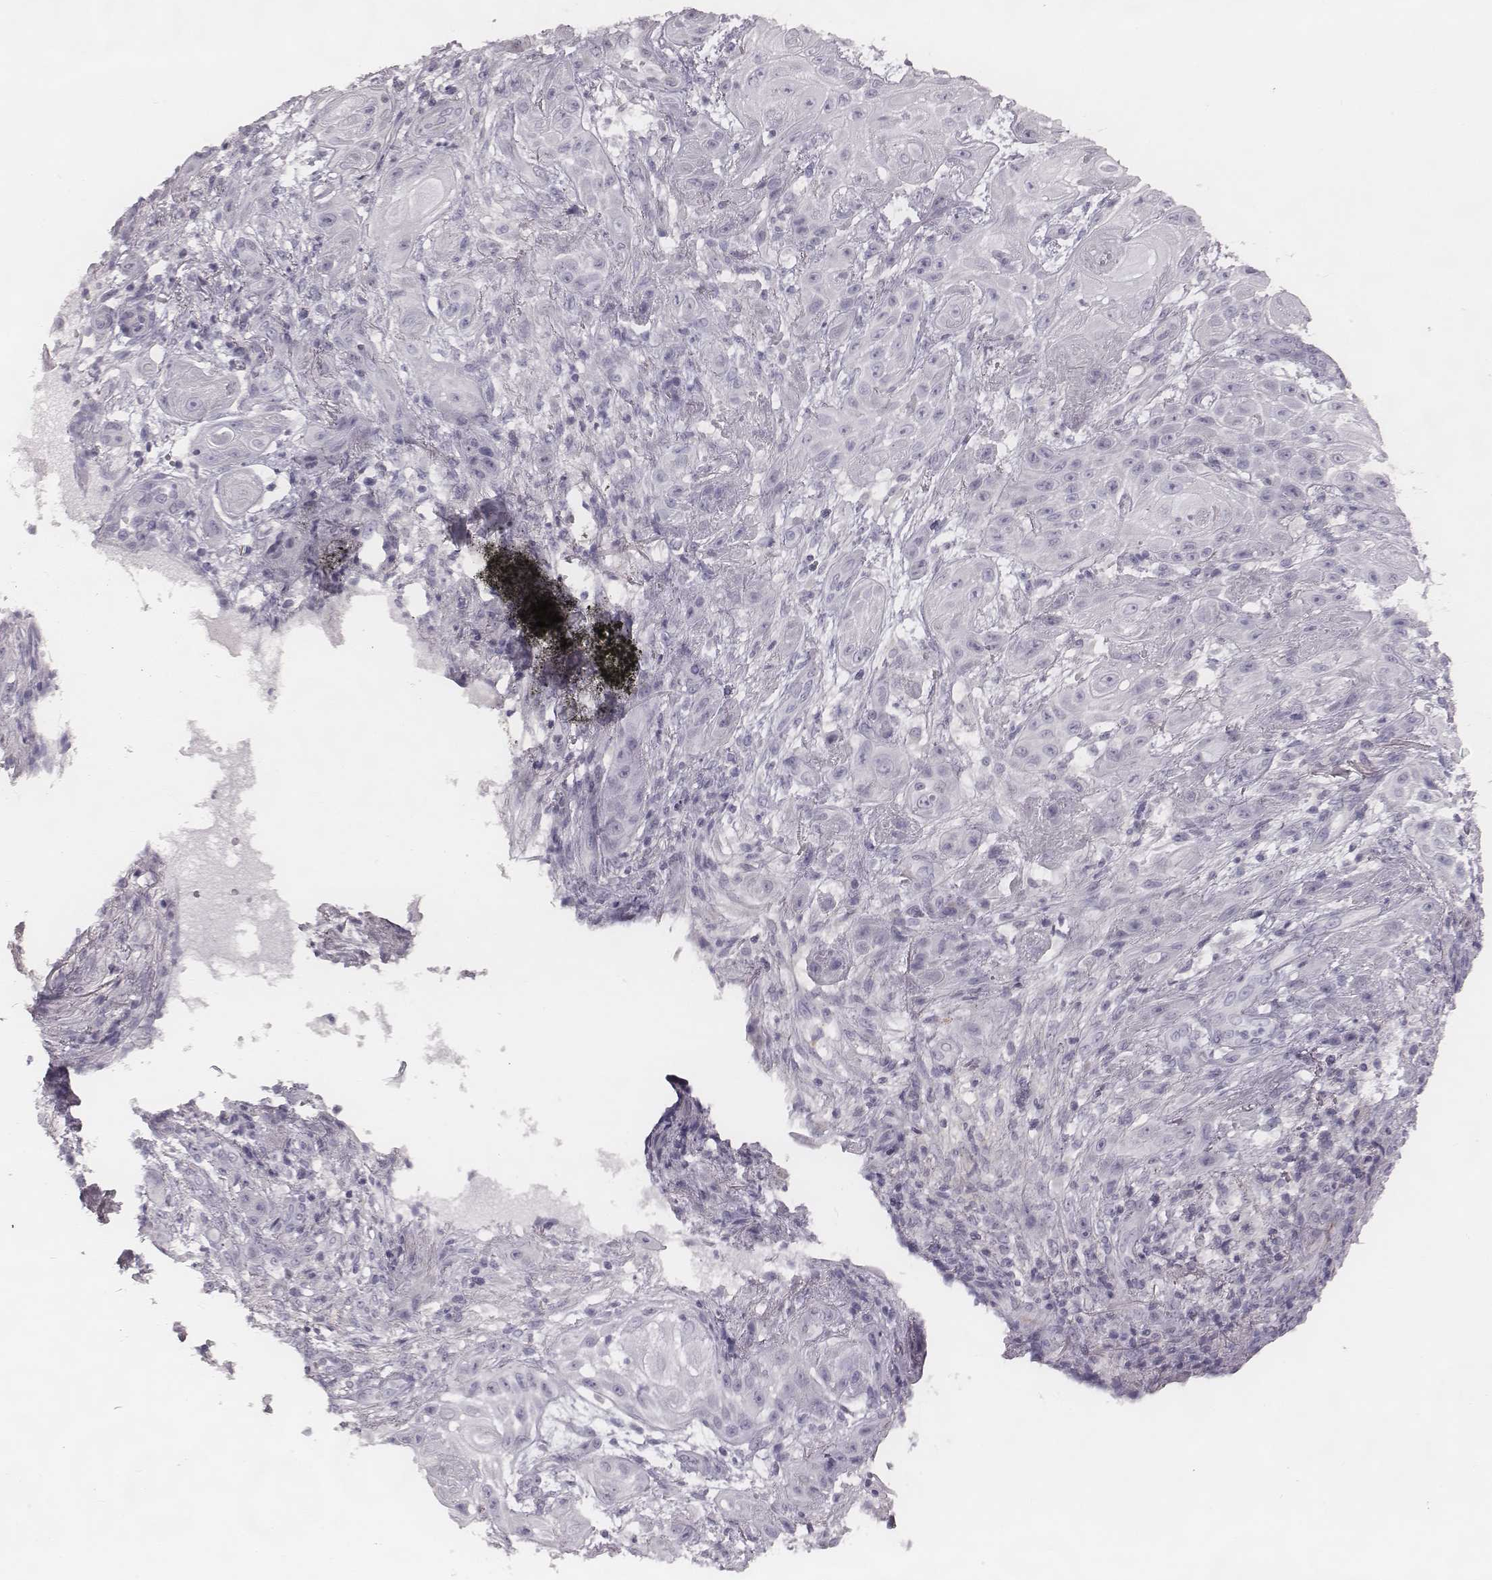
{"staining": {"intensity": "negative", "quantity": "none", "location": "none"}, "tissue": "skin cancer", "cell_type": "Tumor cells", "image_type": "cancer", "snomed": [{"axis": "morphology", "description": "Squamous cell carcinoma, NOS"}, {"axis": "topography", "description": "Skin"}], "caption": "Immunohistochemistry photomicrograph of neoplastic tissue: skin cancer (squamous cell carcinoma) stained with DAB demonstrates no significant protein staining in tumor cells.", "gene": "SPA17", "patient": {"sex": "male", "age": 62}}